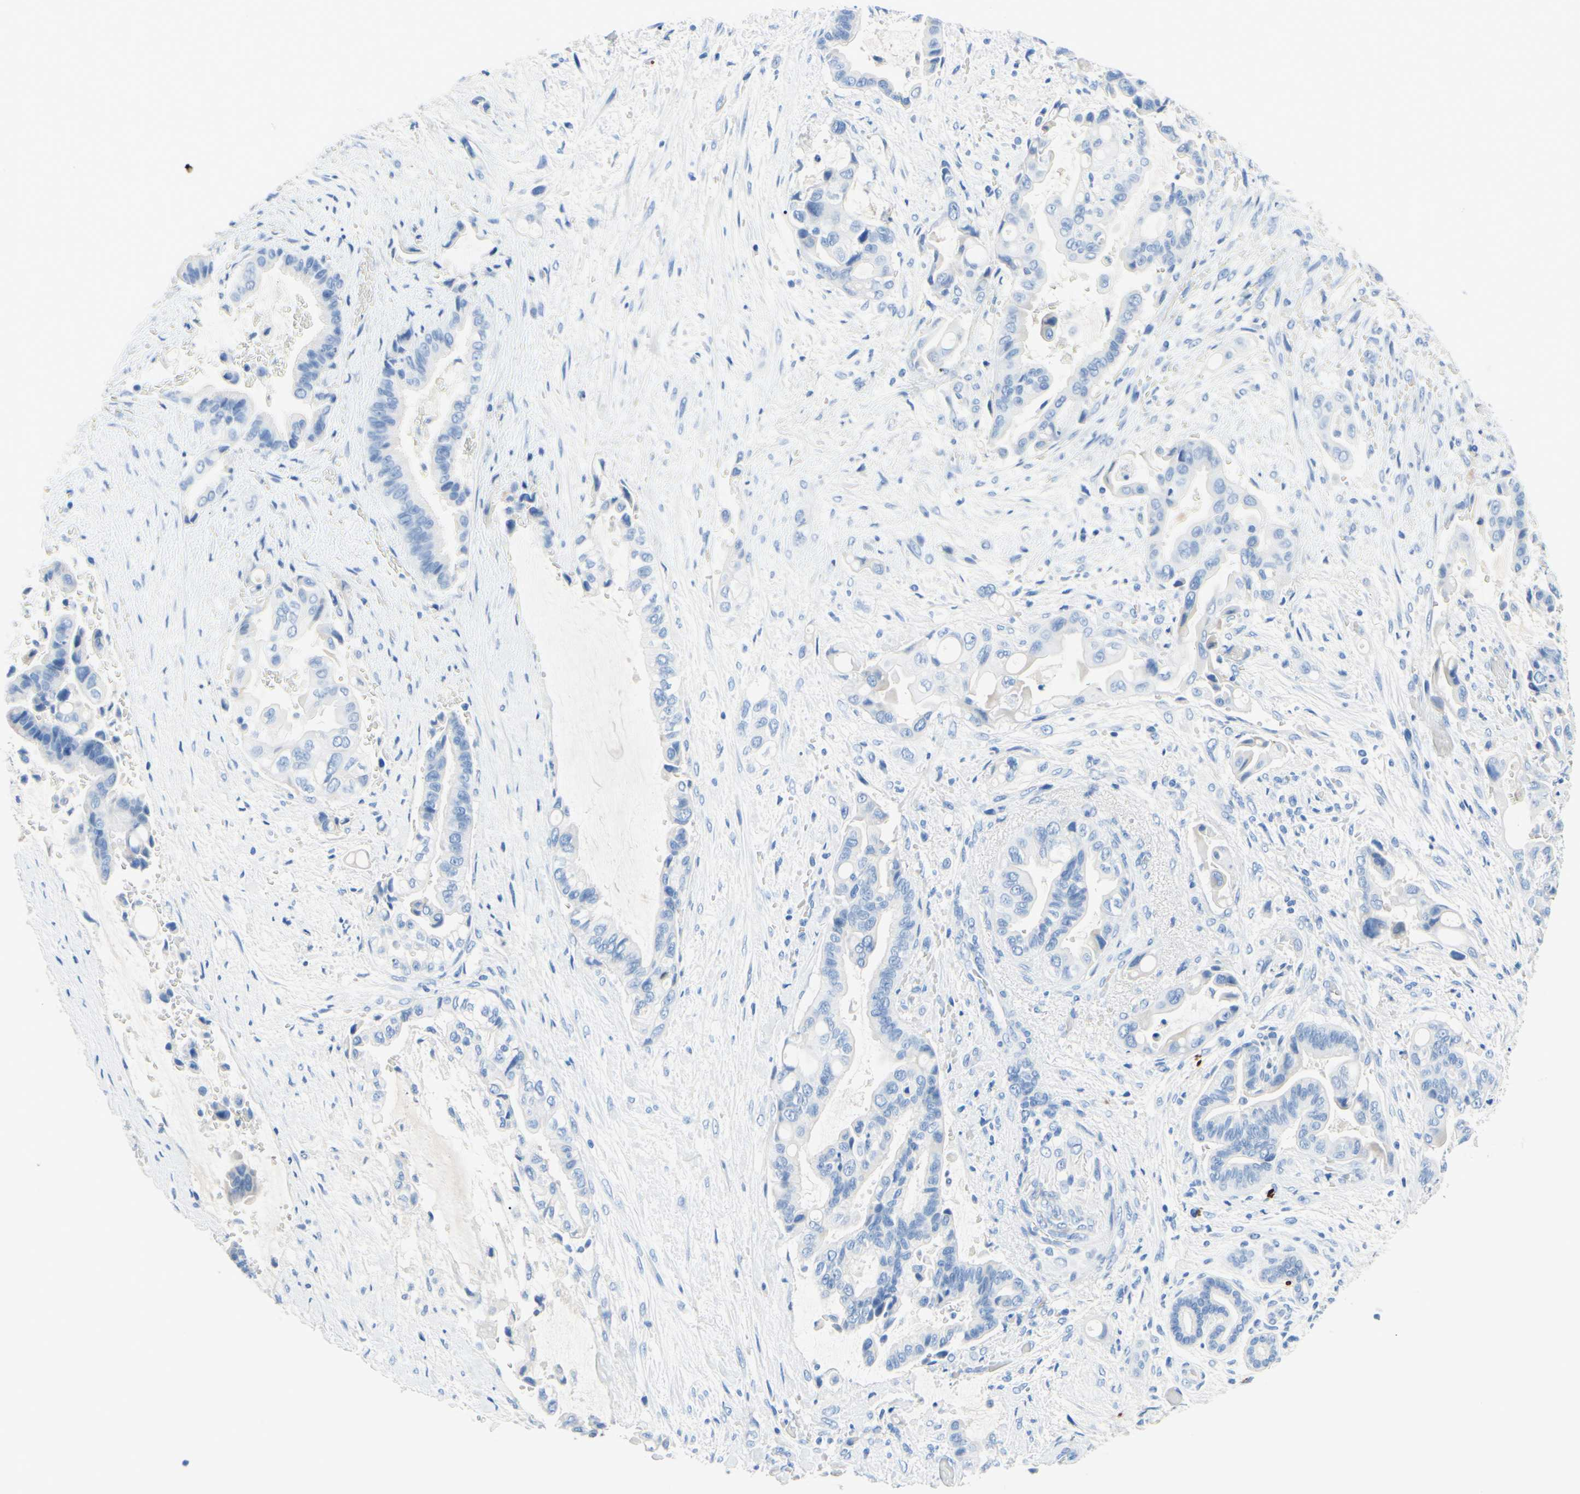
{"staining": {"intensity": "negative", "quantity": "none", "location": "none"}, "tissue": "liver cancer", "cell_type": "Tumor cells", "image_type": "cancer", "snomed": [{"axis": "morphology", "description": "Cholangiocarcinoma"}, {"axis": "topography", "description": "Liver"}], "caption": "This is a micrograph of IHC staining of liver cancer (cholangiocarcinoma), which shows no positivity in tumor cells.", "gene": "IL6ST", "patient": {"sex": "female", "age": 61}}